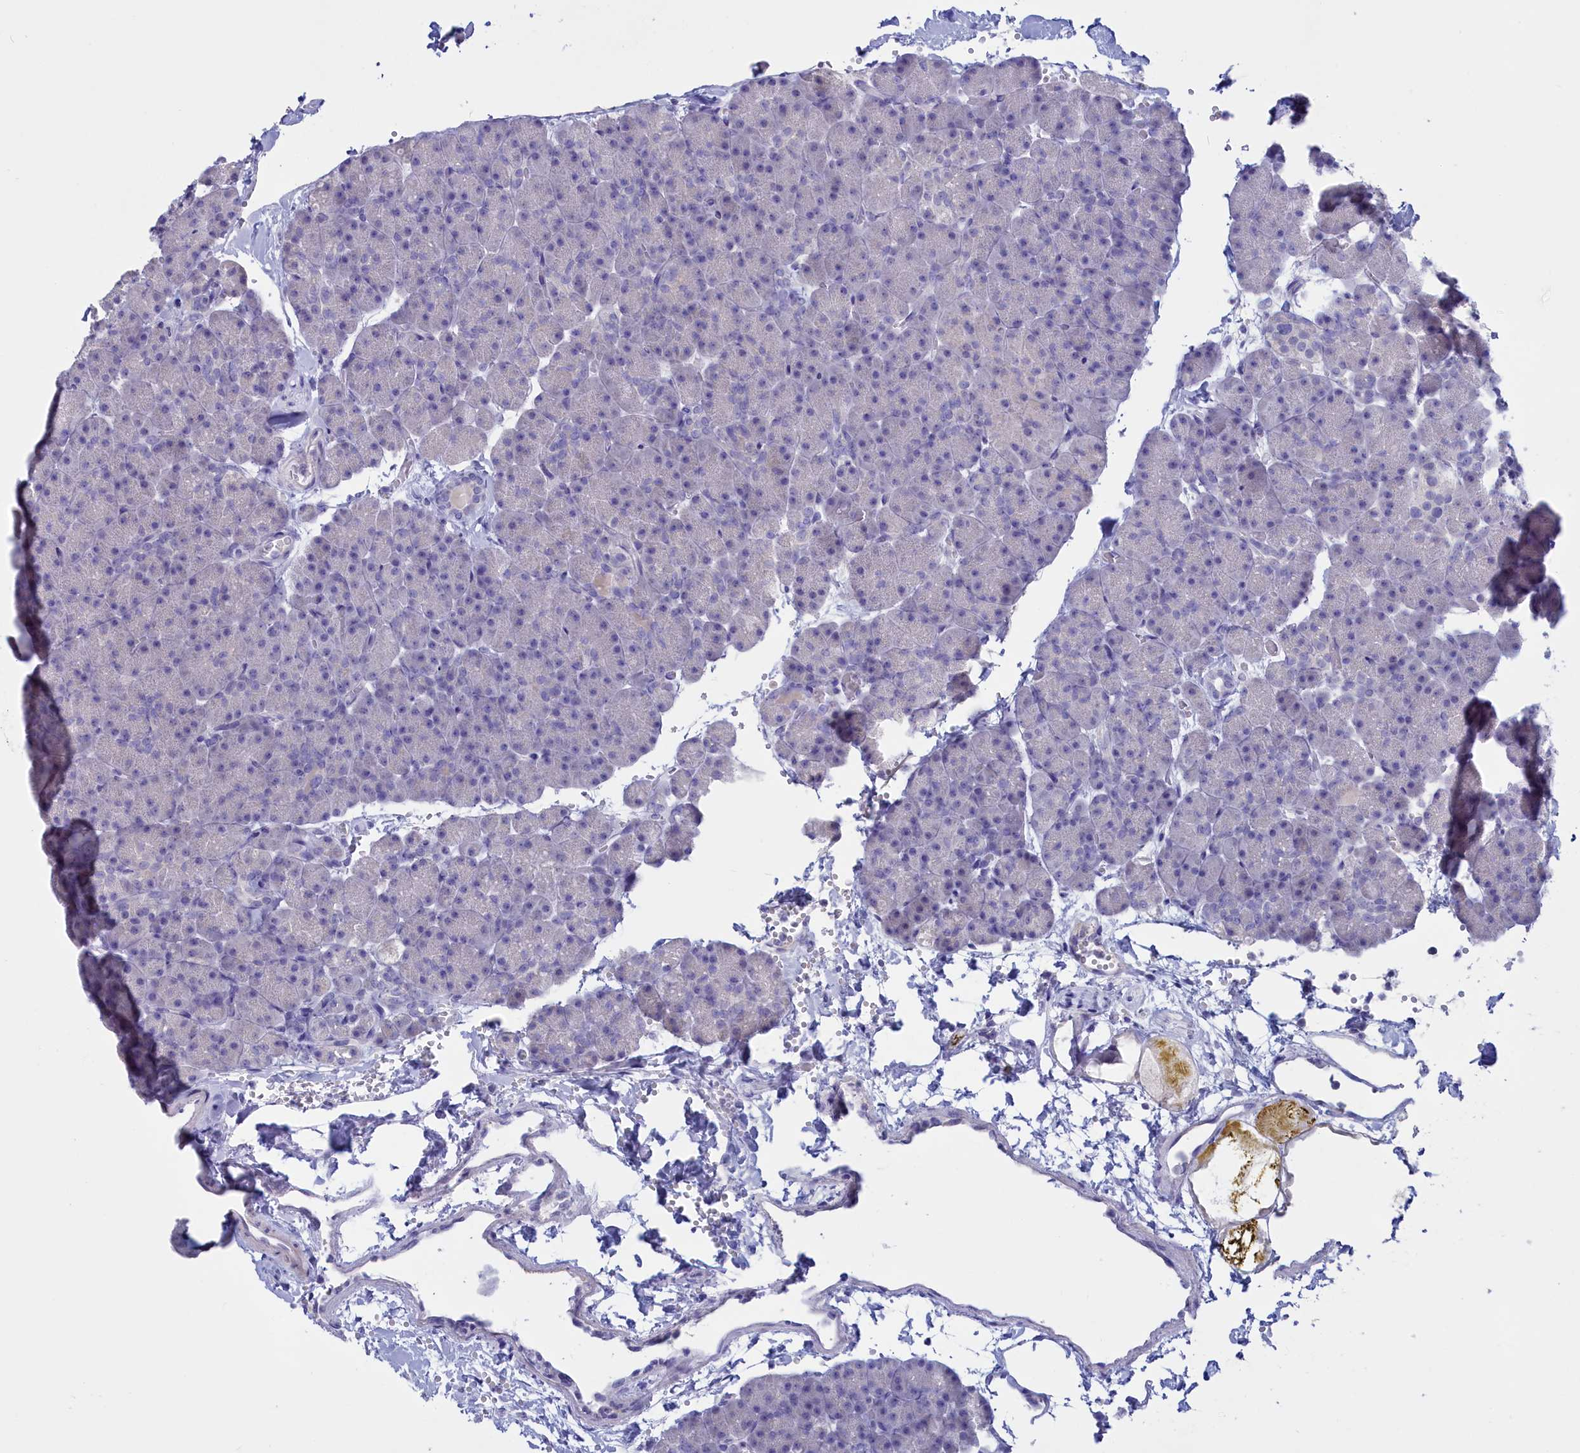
{"staining": {"intensity": "negative", "quantity": "none", "location": "none"}, "tissue": "pancreas", "cell_type": "Exocrine glandular cells", "image_type": "normal", "snomed": [{"axis": "morphology", "description": "Normal tissue, NOS"}, {"axis": "topography", "description": "Pancreas"}], "caption": "Immunohistochemical staining of unremarkable human pancreas reveals no significant expression in exocrine glandular cells.", "gene": "ADGRA1", "patient": {"sex": "male", "age": 36}}